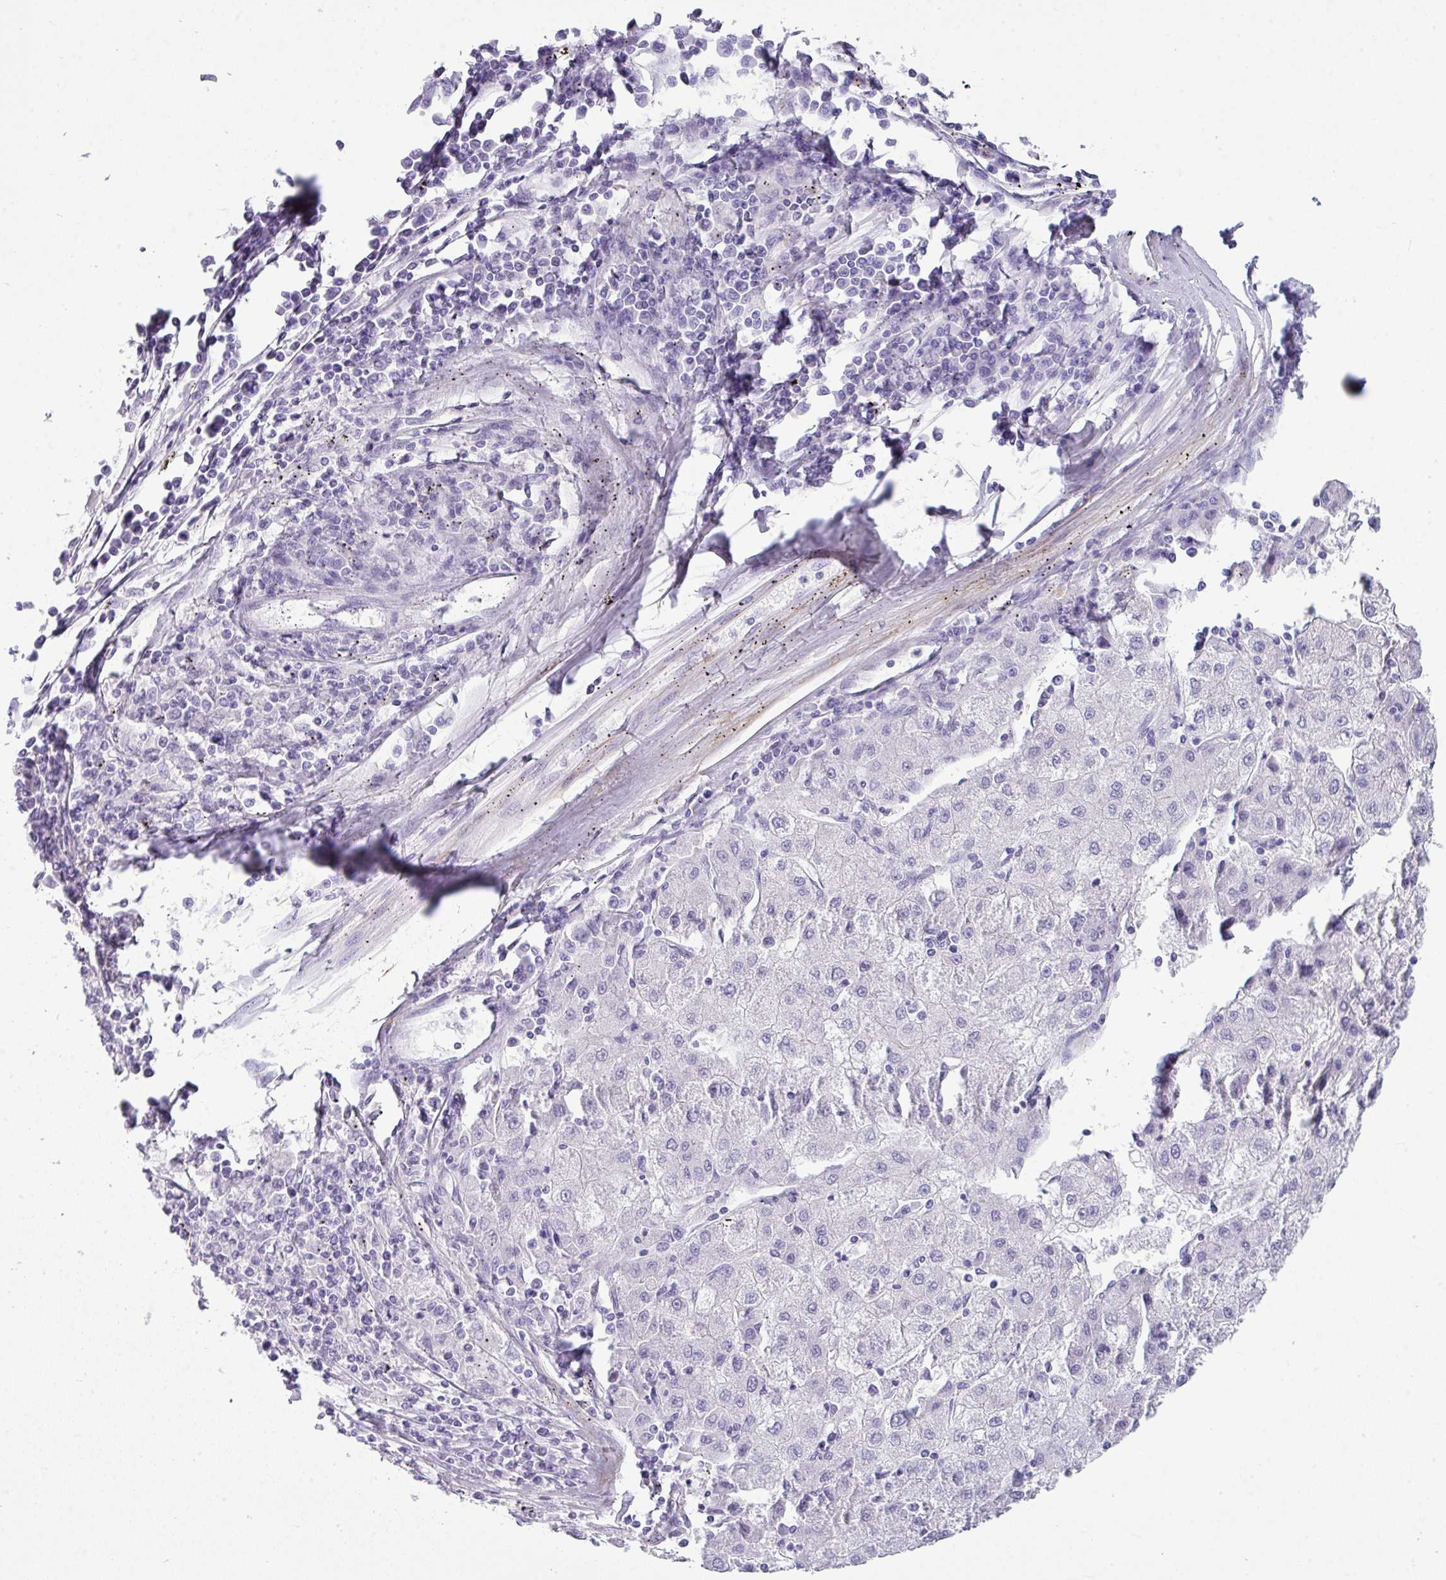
{"staining": {"intensity": "negative", "quantity": "none", "location": "none"}, "tissue": "liver cancer", "cell_type": "Tumor cells", "image_type": "cancer", "snomed": [{"axis": "morphology", "description": "Carcinoma, Hepatocellular, NOS"}, {"axis": "topography", "description": "Liver"}], "caption": "Tumor cells are negative for protein expression in human liver cancer (hepatocellular carcinoma). (DAB (3,3'-diaminobenzidine) immunohistochemistry (IHC) visualized using brightfield microscopy, high magnification).", "gene": "ZNF568", "patient": {"sex": "male", "age": 72}}